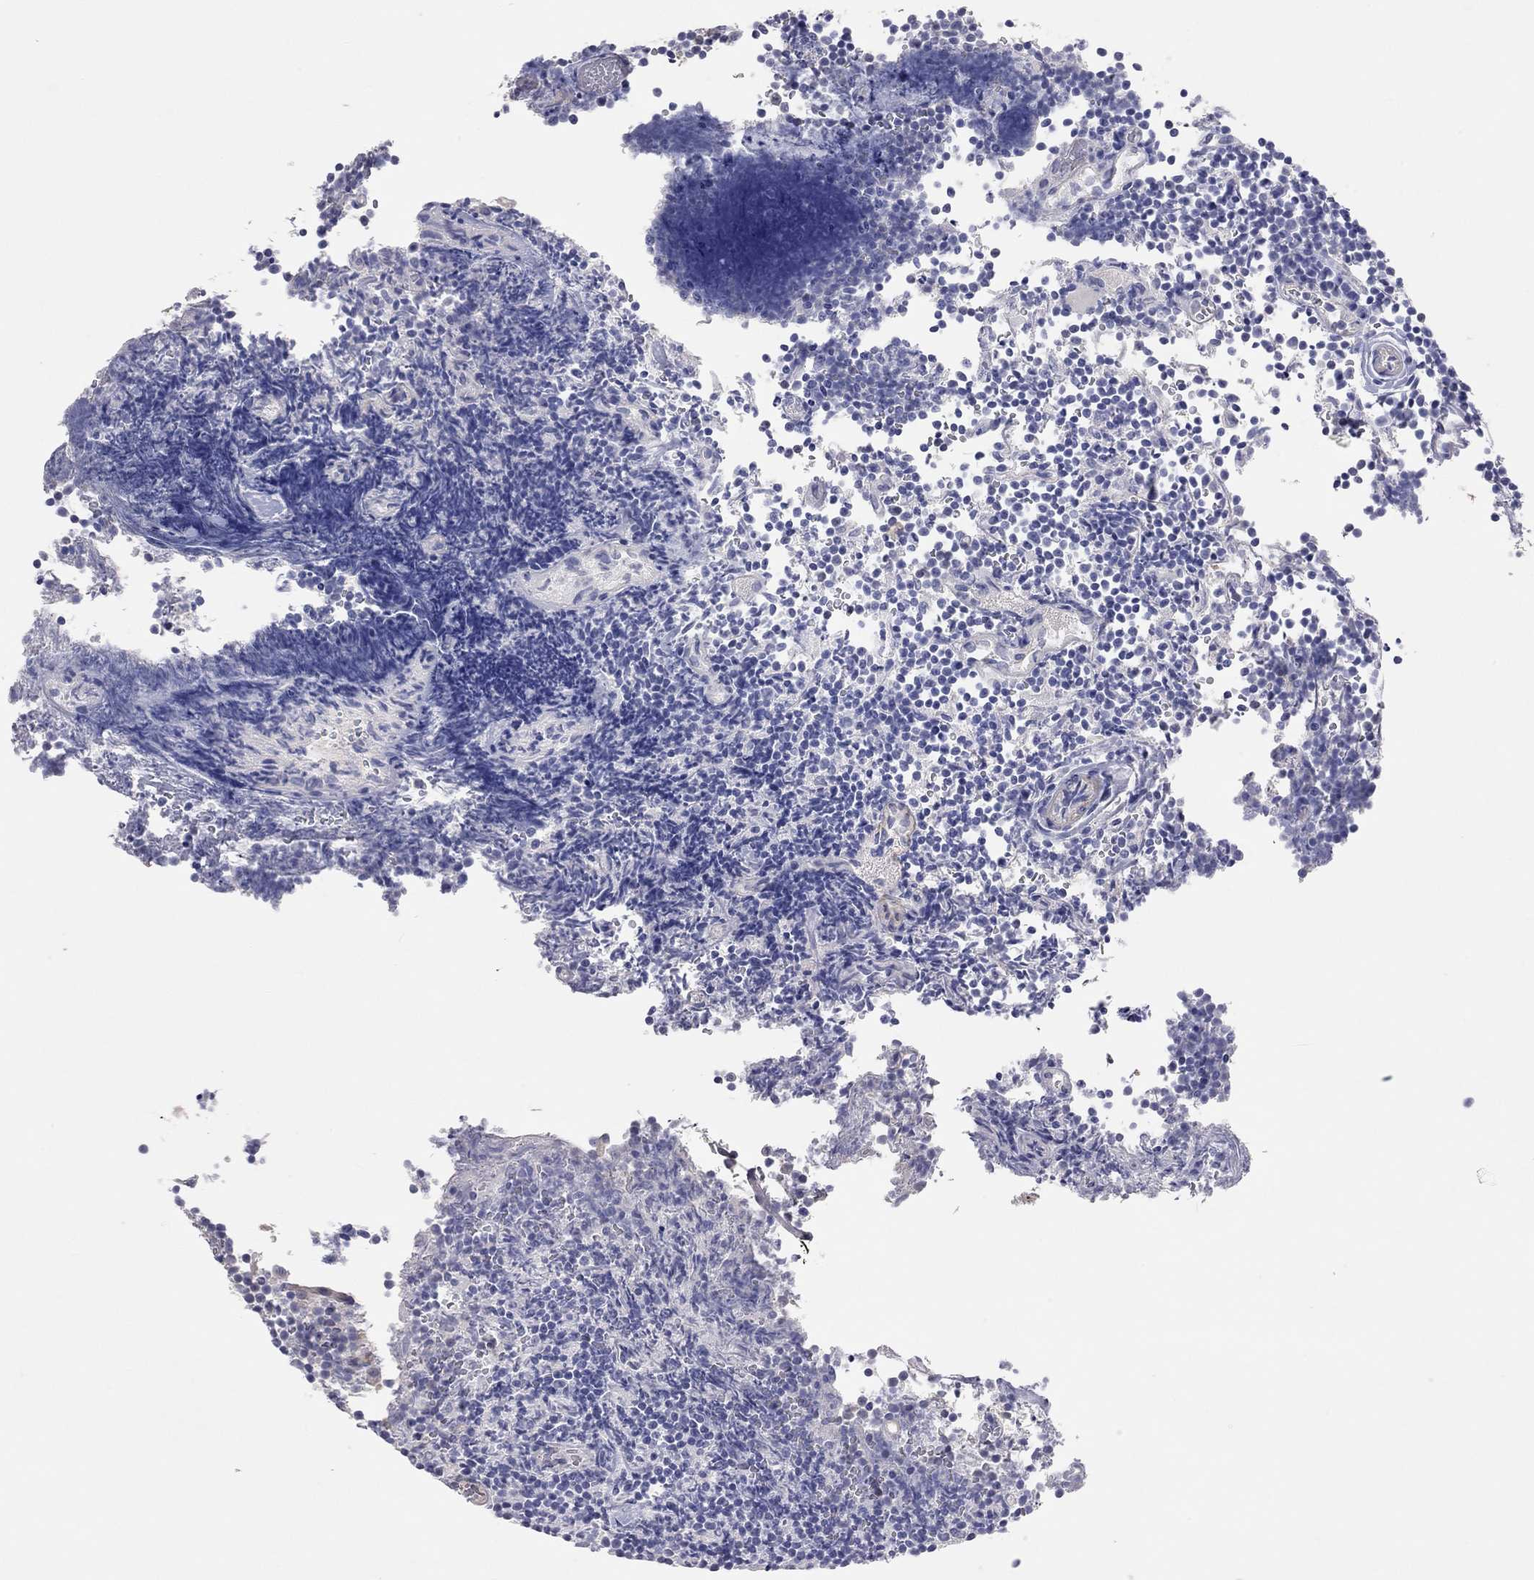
{"staining": {"intensity": "negative", "quantity": "none", "location": "none"}, "tissue": "lymphoma", "cell_type": "Tumor cells", "image_type": "cancer", "snomed": [{"axis": "morphology", "description": "Malignant lymphoma, non-Hodgkin's type, Low grade"}, {"axis": "topography", "description": "Brain"}], "caption": "Image shows no significant protein positivity in tumor cells of malignant lymphoma, non-Hodgkin's type (low-grade).", "gene": "KCNB1", "patient": {"sex": "female", "age": 66}}